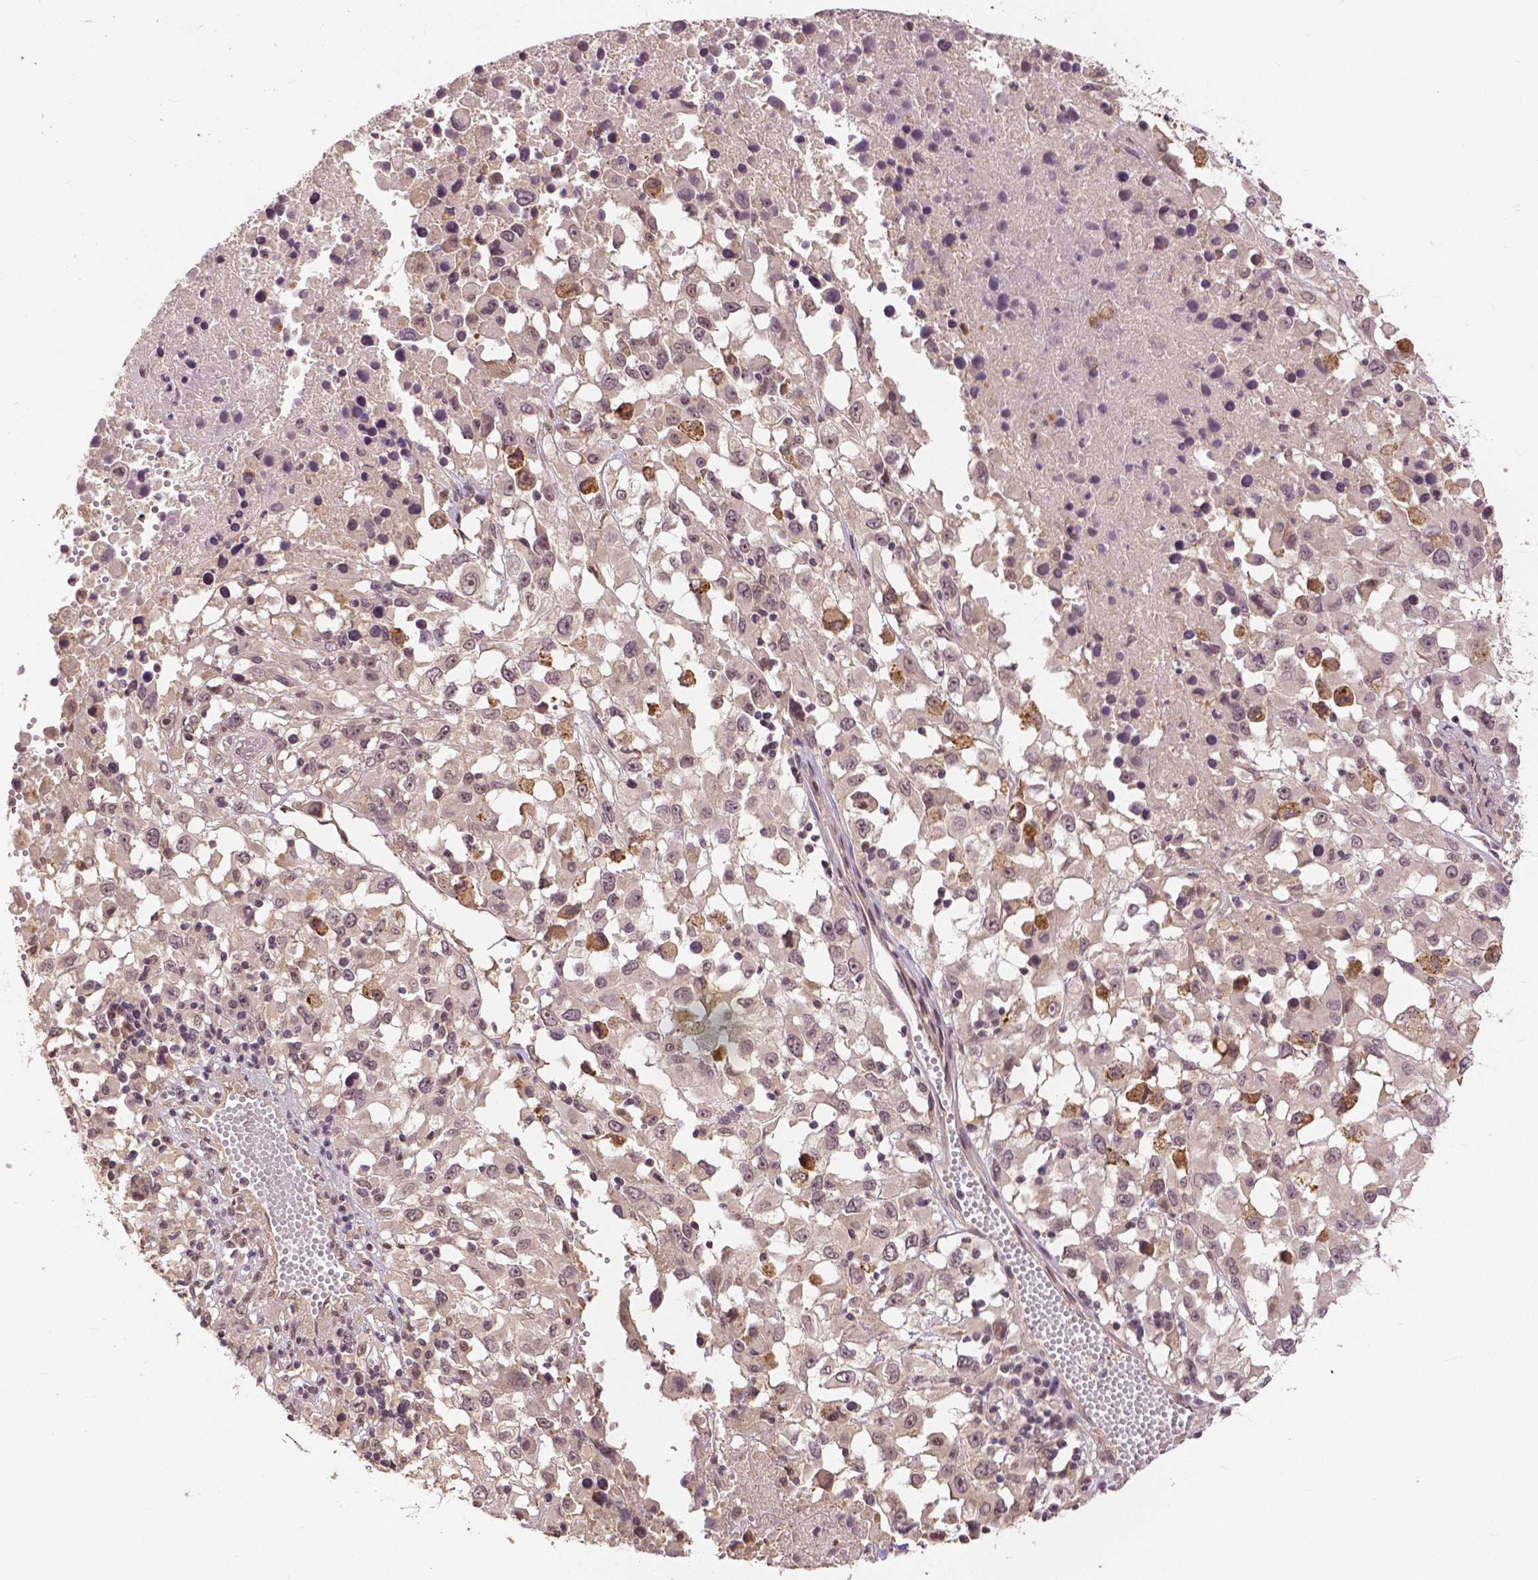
{"staining": {"intensity": "weak", "quantity": "<25%", "location": "nuclear"}, "tissue": "melanoma", "cell_type": "Tumor cells", "image_type": "cancer", "snomed": [{"axis": "morphology", "description": "Malignant melanoma, Metastatic site"}, {"axis": "topography", "description": "Soft tissue"}], "caption": "IHC of human melanoma shows no staining in tumor cells.", "gene": "MAP1LC3B", "patient": {"sex": "male", "age": 50}}